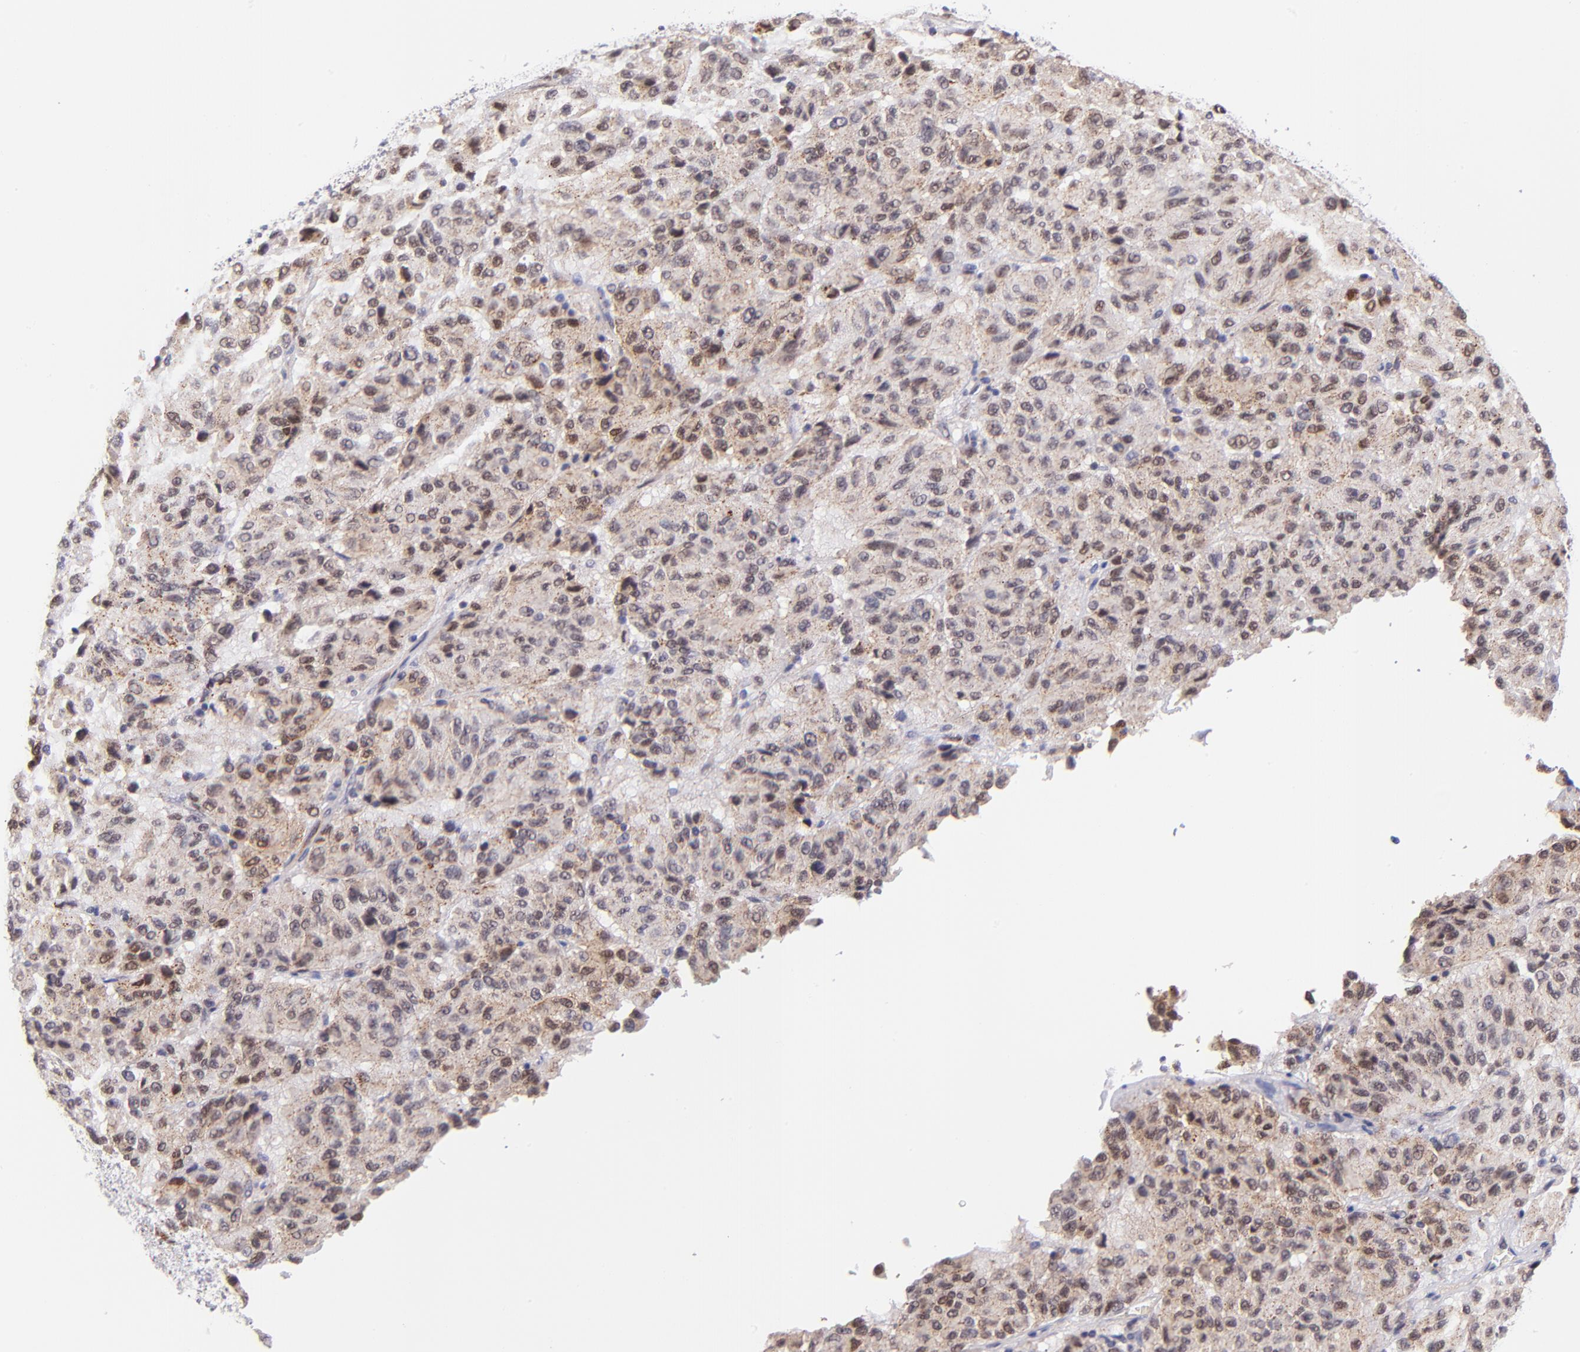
{"staining": {"intensity": "moderate", "quantity": "25%-75%", "location": "cytoplasmic/membranous,nuclear"}, "tissue": "melanoma", "cell_type": "Tumor cells", "image_type": "cancer", "snomed": [{"axis": "morphology", "description": "Malignant melanoma, Metastatic site"}, {"axis": "topography", "description": "Lung"}], "caption": "Malignant melanoma (metastatic site) tissue reveals moderate cytoplasmic/membranous and nuclear positivity in approximately 25%-75% of tumor cells", "gene": "SOX6", "patient": {"sex": "male", "age": 64}}